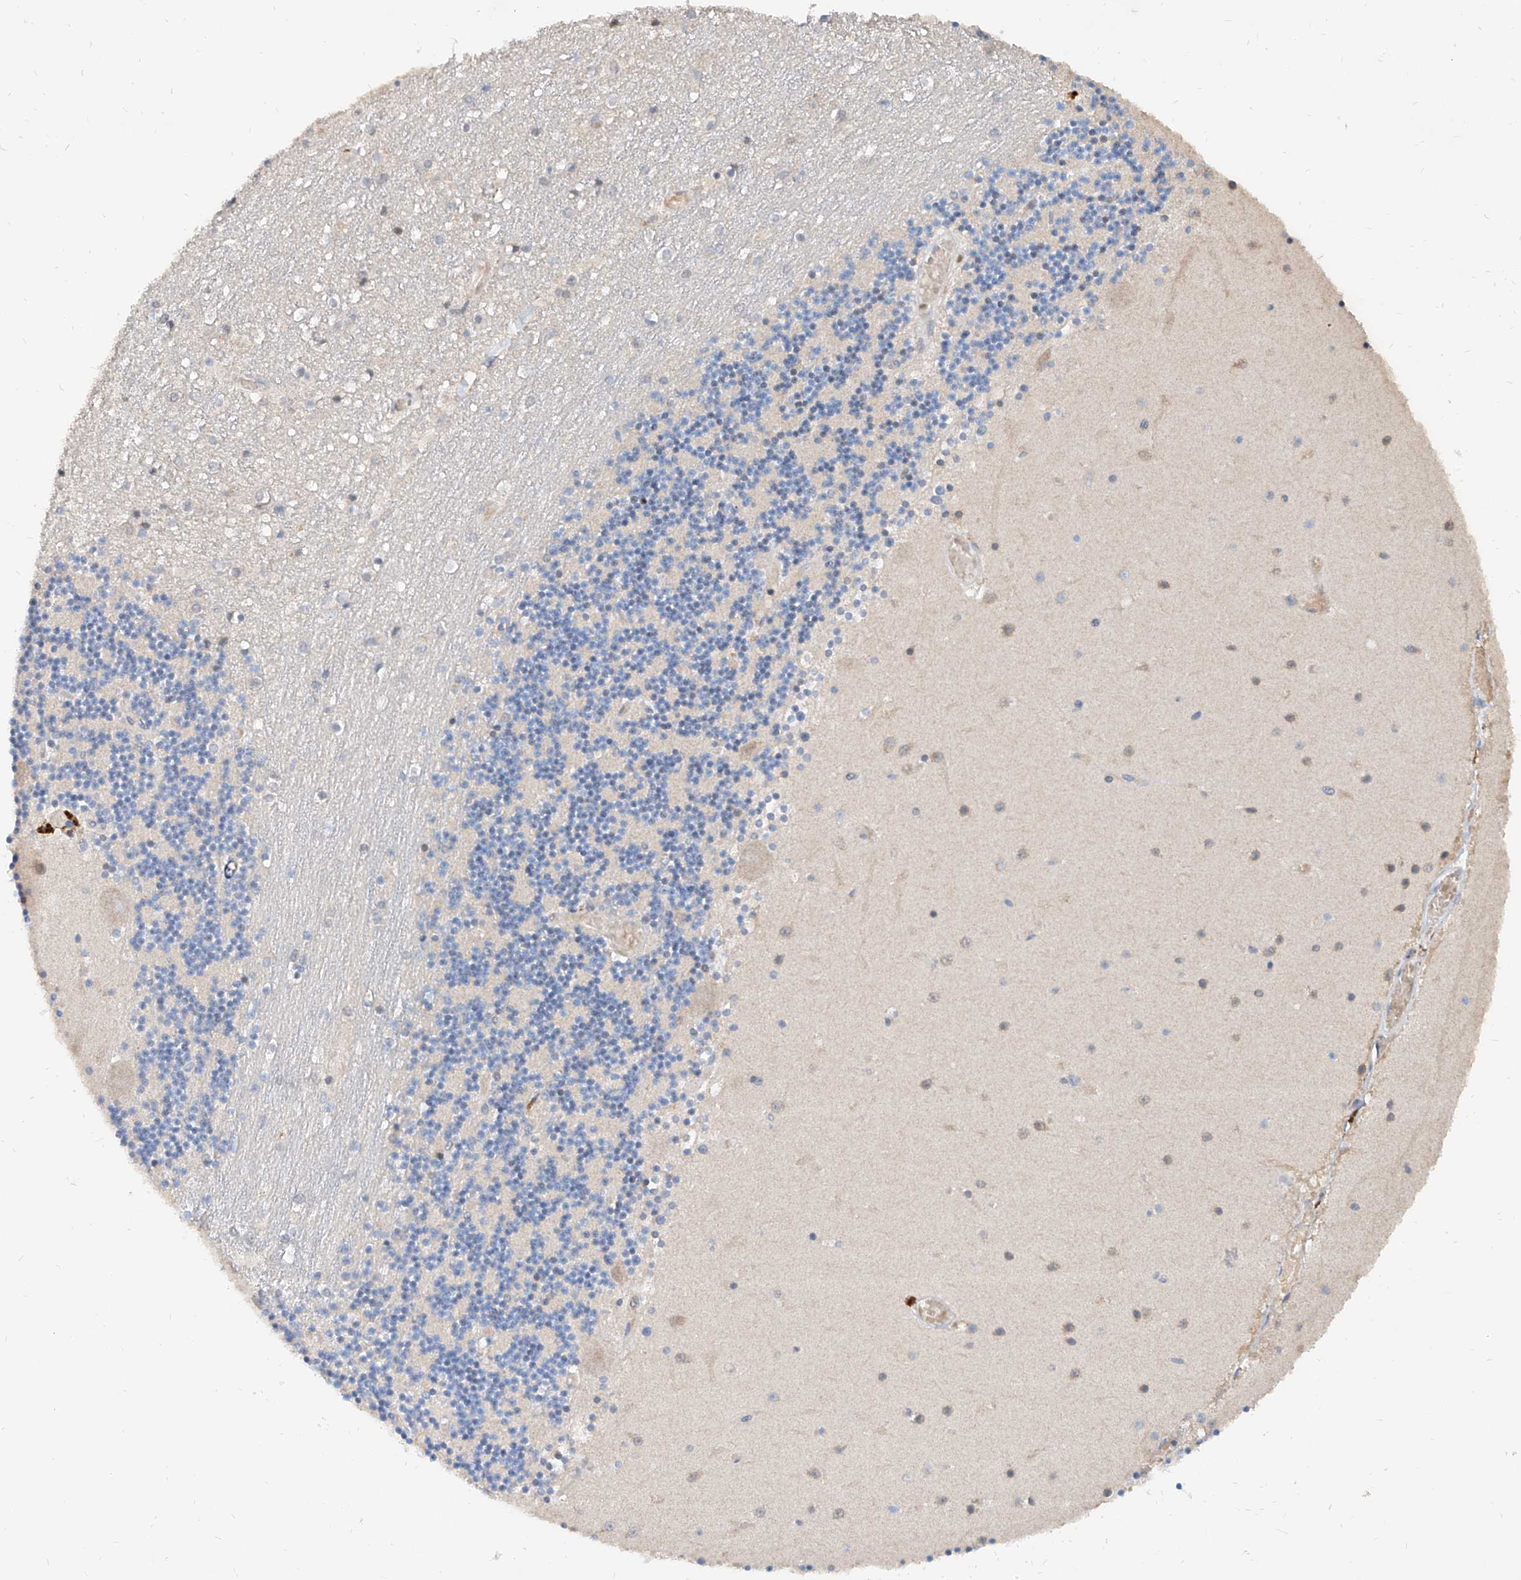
{"staining": {"intensity": "negative", "quantity": "none", "location": "none"}, "tissue": "cerebellum", "cell_type": "Cells in granular layer", "image_type": "normal", "snomed": [{"axis": "morphology", "description": "Normal tissue, NOS"}, {"axis": "topography", "description": "Cerebellum"}], "caption": "Immunohistochemistry photomicrograph of benign cerebellum: cerebellum stained with DAB (3,3'-diaminobenzidine) shows no significant protein expression in cells in granular layer.", "gene": "CARMIL3", "patient": {"sex": "female", "age": 28}}